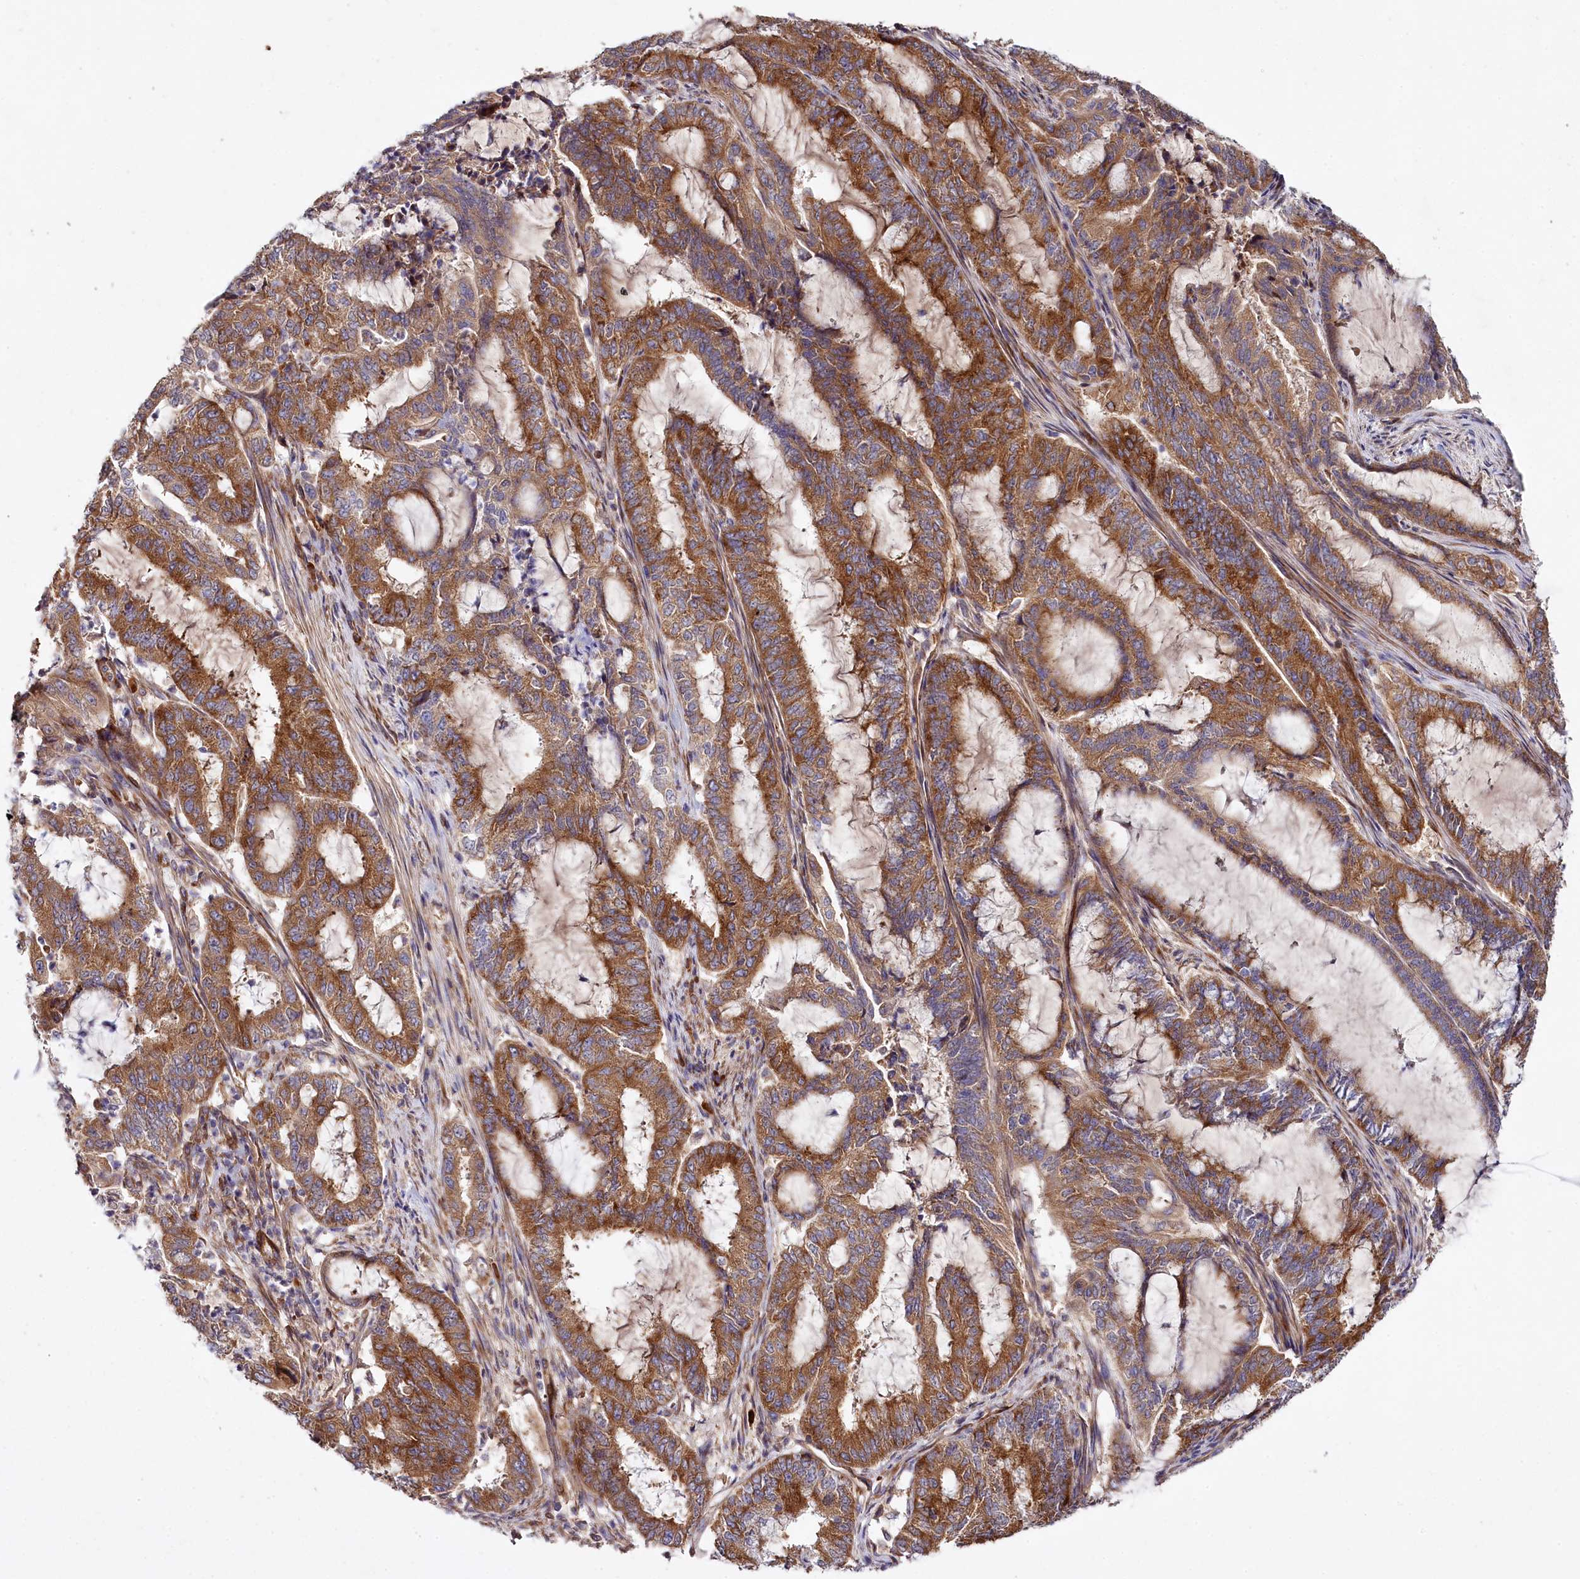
{"staining": {"intensity": "moderate", "quantity": ">75%", "location": "cytoplasmic/membranous"}, "tissue": "endometrial cancer", "cell_type": "Tumor cells", "image_type": "cancer", "snomed": [{"axis": "morphology", "description": "Adenocarcinoma, NOS"}, {"axis": "topography", "description": "Endometrium"}], "caption": "Protein staining of endometrial cancer (adenocarcinoma) tissue demonstrates moderate cytoplasmic/membranous expression in approximately >75% of tumor cells.", "gene": "SPATS2", "patient": {"sex": "female", "age": 51}}